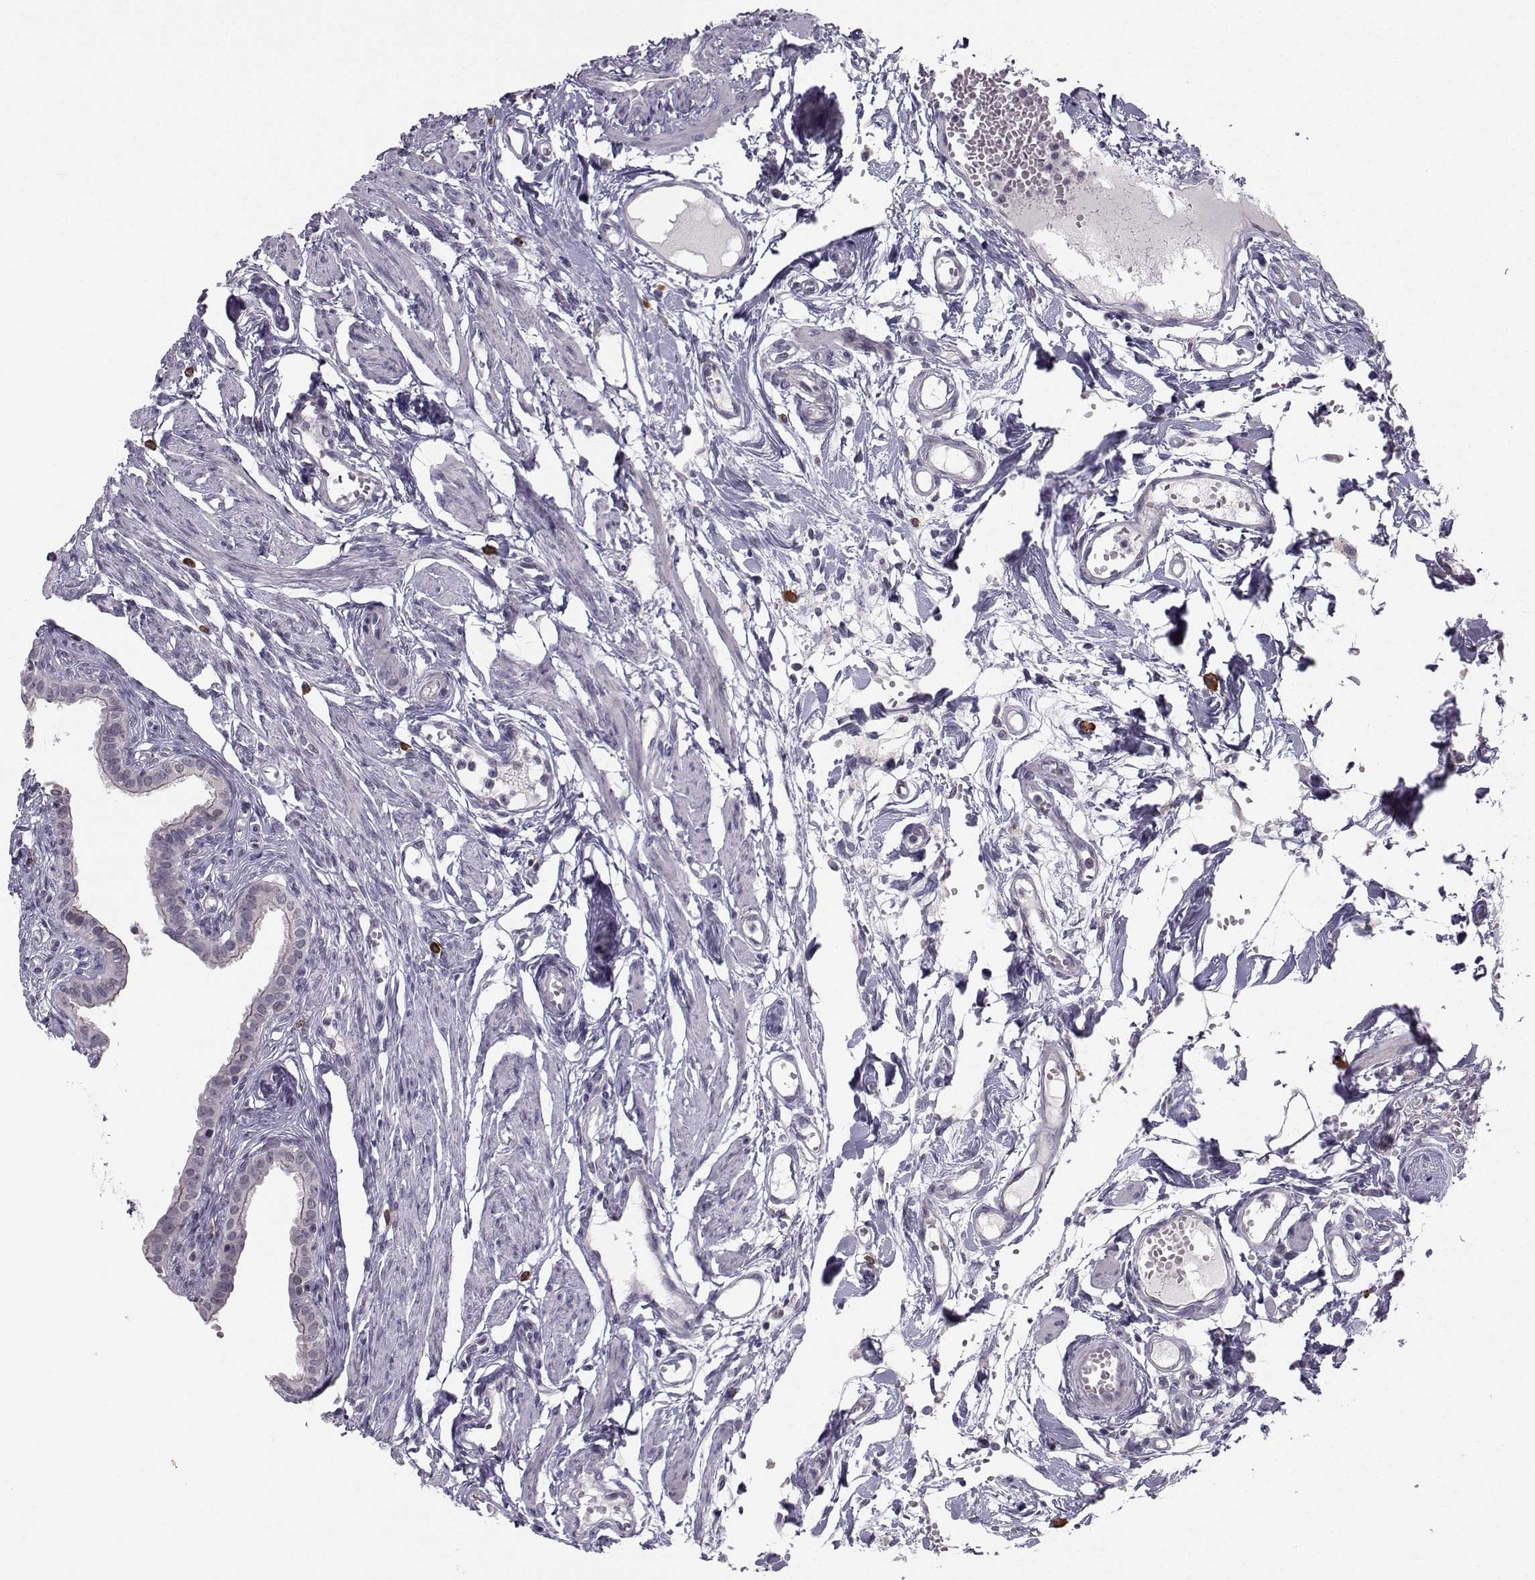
{"staining": {"intensity": "weak", "quantity": "25%-75%", "location": "cytoplasmic/membranous"}, "tissue": "fallopian tube", "cell_type": "Glandular cells", "image_type": "normal", "snomed": [{"axis": "morphology", "description": "Normal tissue, NOS"}, {"axis": "morphology", "description": "Carcinoma, endometroid"}, {"axis": "topography", "description": "Fallopian tube"}, {"axis": "topography", "description": "Ovary"}], "caption": "Protein staining demonstrates weak cytoplasmic/membranous positivity in about 25%-75% of glandular cells in normal fallopian tube. Nuclei are stained in blue.", "gene": "LRP8", "patient": {"sex": "female", "age": 42}}